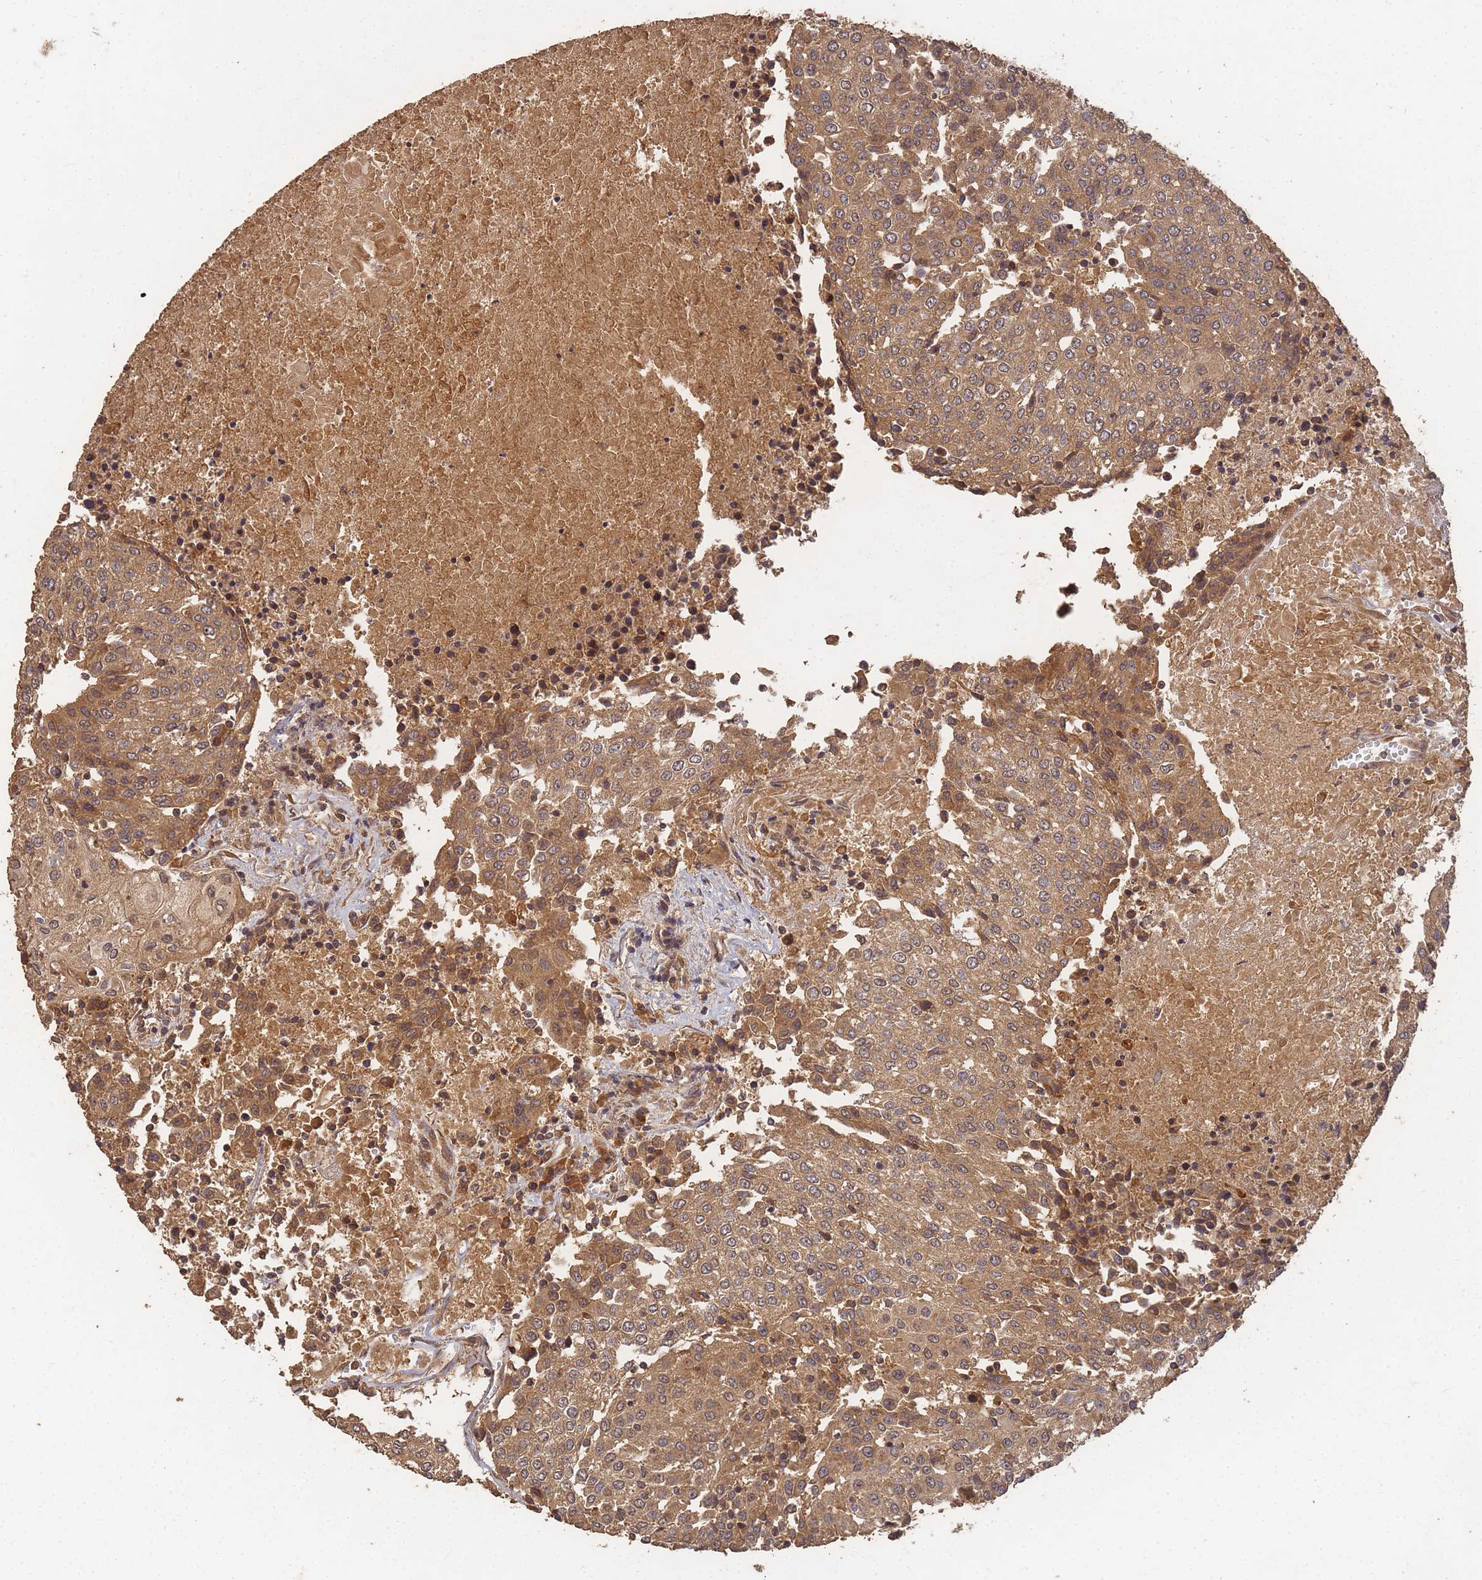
{"staining": {"intensity": "moderate", "quantity": ">75%", "location": "cytoplasmic/membranous,nuclear"}, "tissue": "urothelial cancer", "cell_type": "Tumor cells", "image_type": "cancer", "snomed": [{"axis": "morphology", "description": "Urothelial carcinoma, High grade"}, {"axis": "topography", "description": "Urinary bladder"}], "caption": "DAB (3,3'-diaminobenzidine) immunohistochemical staining of human urothelial cancer exhibits moderate cytoplasmic/membranous and nuclear protein staining in approximately >75% of tumor cells.", "gene": "ALKBH1", "patient": {"sex": "female", "age": 85}}